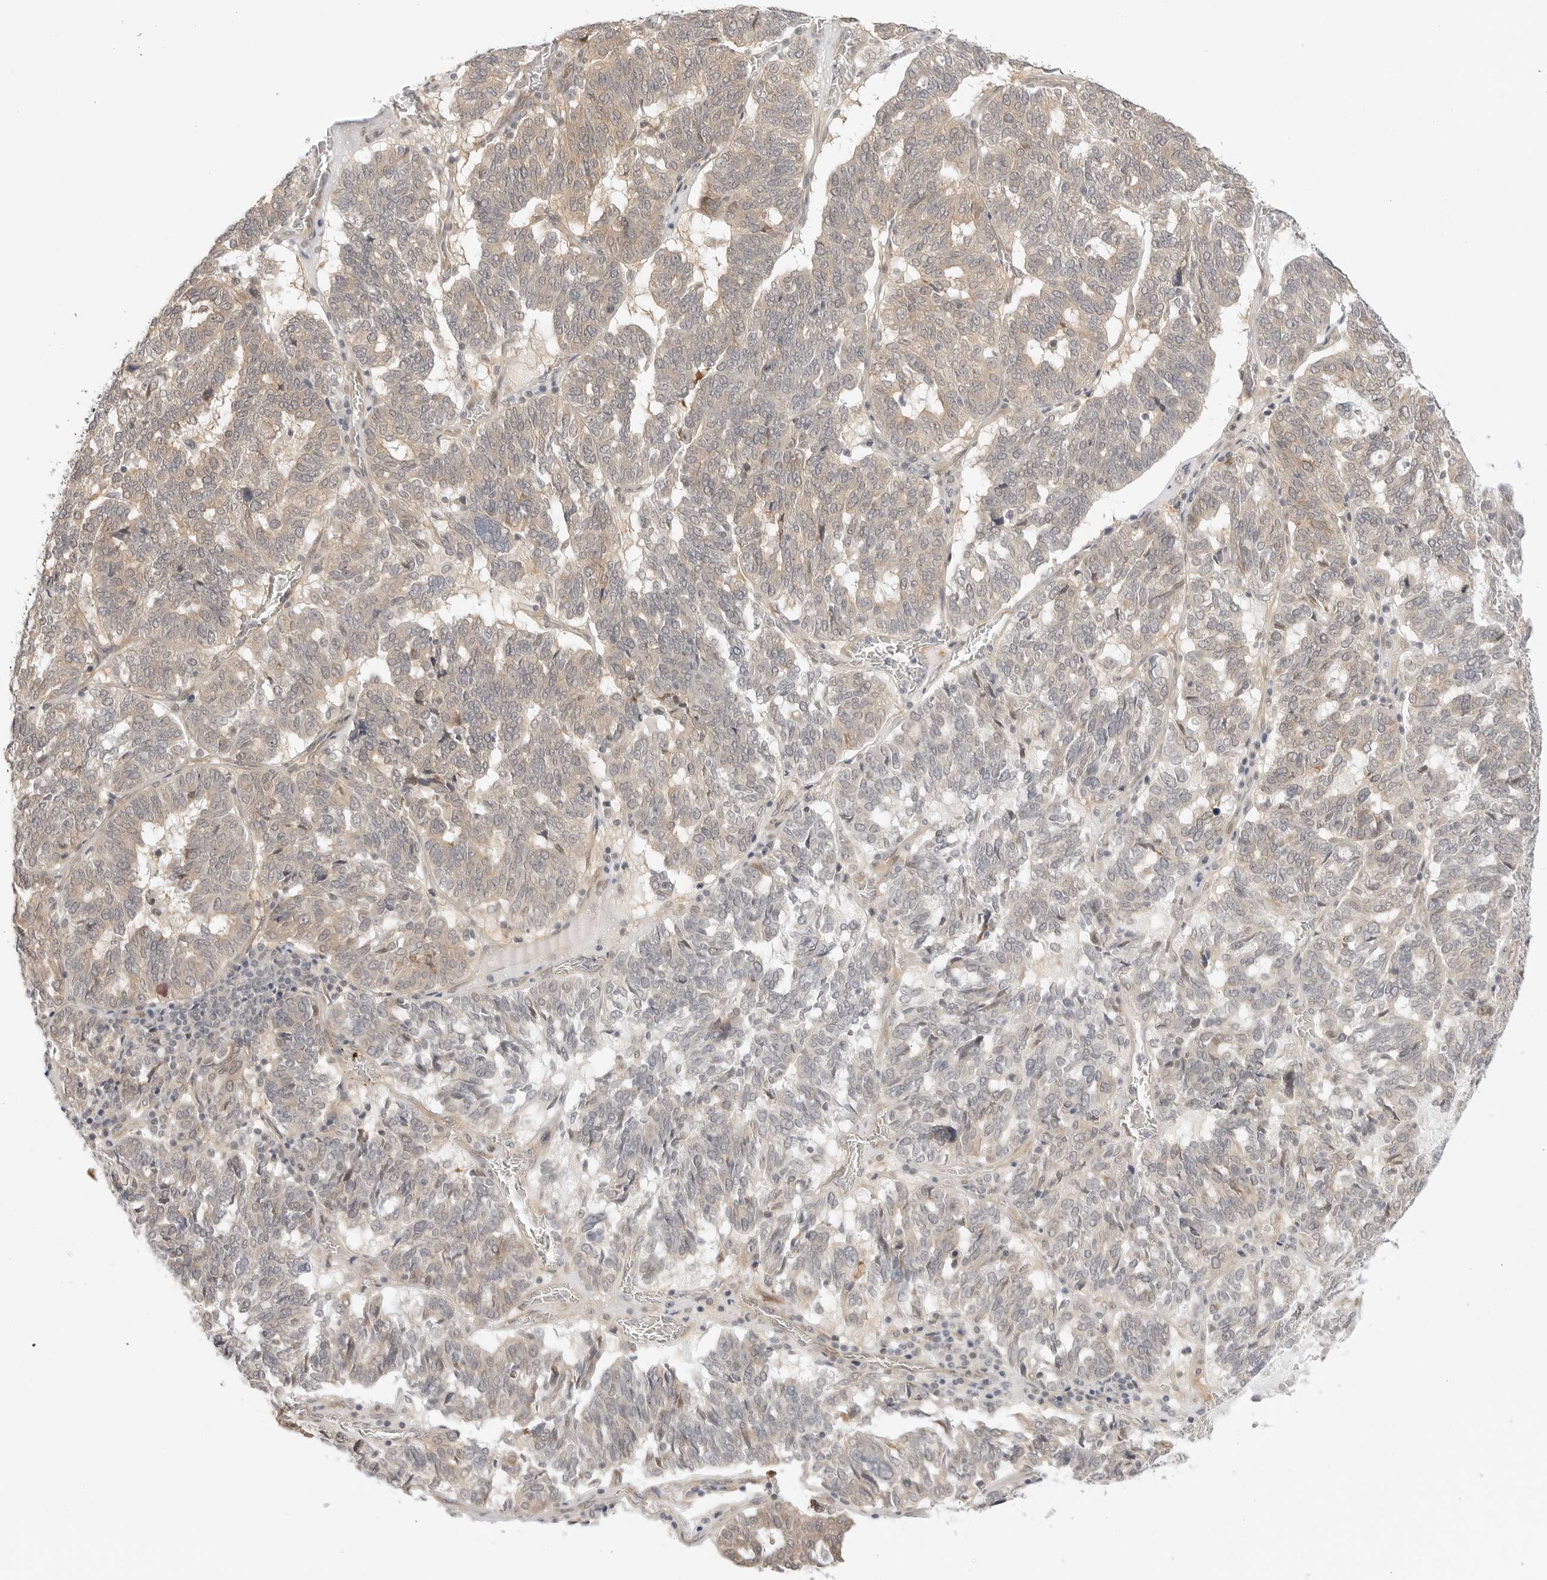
{"staining": {"intensity": "weak", "quantity": ">75%", "location": "cytoplasmic/membranous"}, "tissue": "ovarian cancer", "cell_type": "Tumor cells", "image_type": "cancer", "snomed": [{"axis": "morphology", "description": "Cystadenocarcinoma, serous, NOS"}, {"axis": "topography", "description": "Ovary"}], "caption": "Immunohistochemical staining of human ovarian cancer displays low levels of weak cytoplasmic/membranous protein expression in approximately >75% of tumor cells.", "gene": "TCP1", "patient": {"sex": "female", "age": 59}}